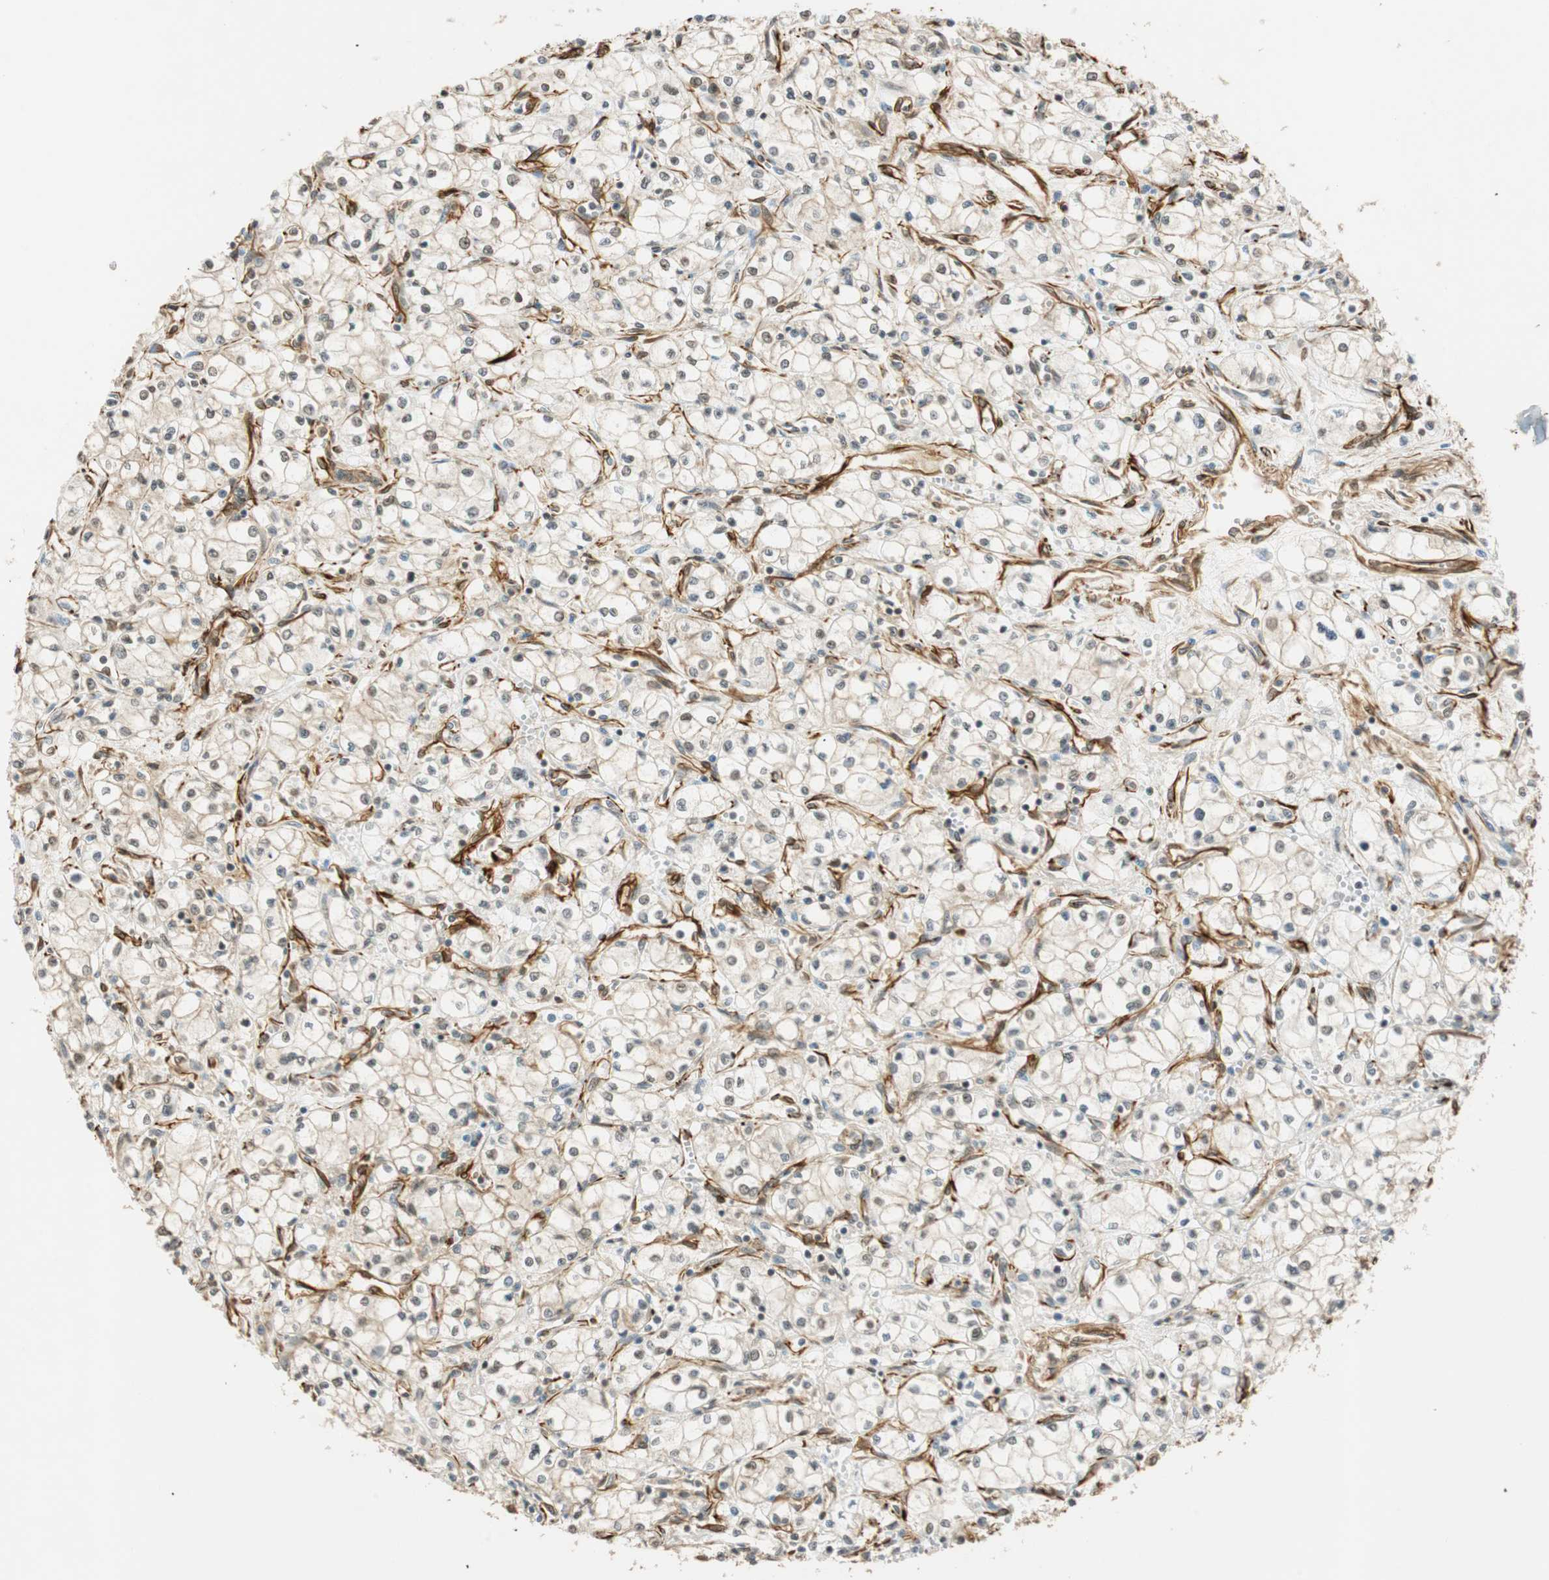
{"staining": {"intensity": "negative", "quantity": "none", "location": "none"}, "tissue": "renal cancer", "cell_type": "Tumor cells", "image_type": "cancer", "snomed": [{"axis": "morphology", "description": "Normal tissue, NOS"}, {"axis": "morphology", "description": "Adenocarcinoma, NOS"}, {"axis": "topography", "description": "Kidney"}], "caption": "Immunohistochemistry of renal cancer displays no staining in tumor cells.", "gene": "NES", "patient": {"sex": "male", "age": 59}}